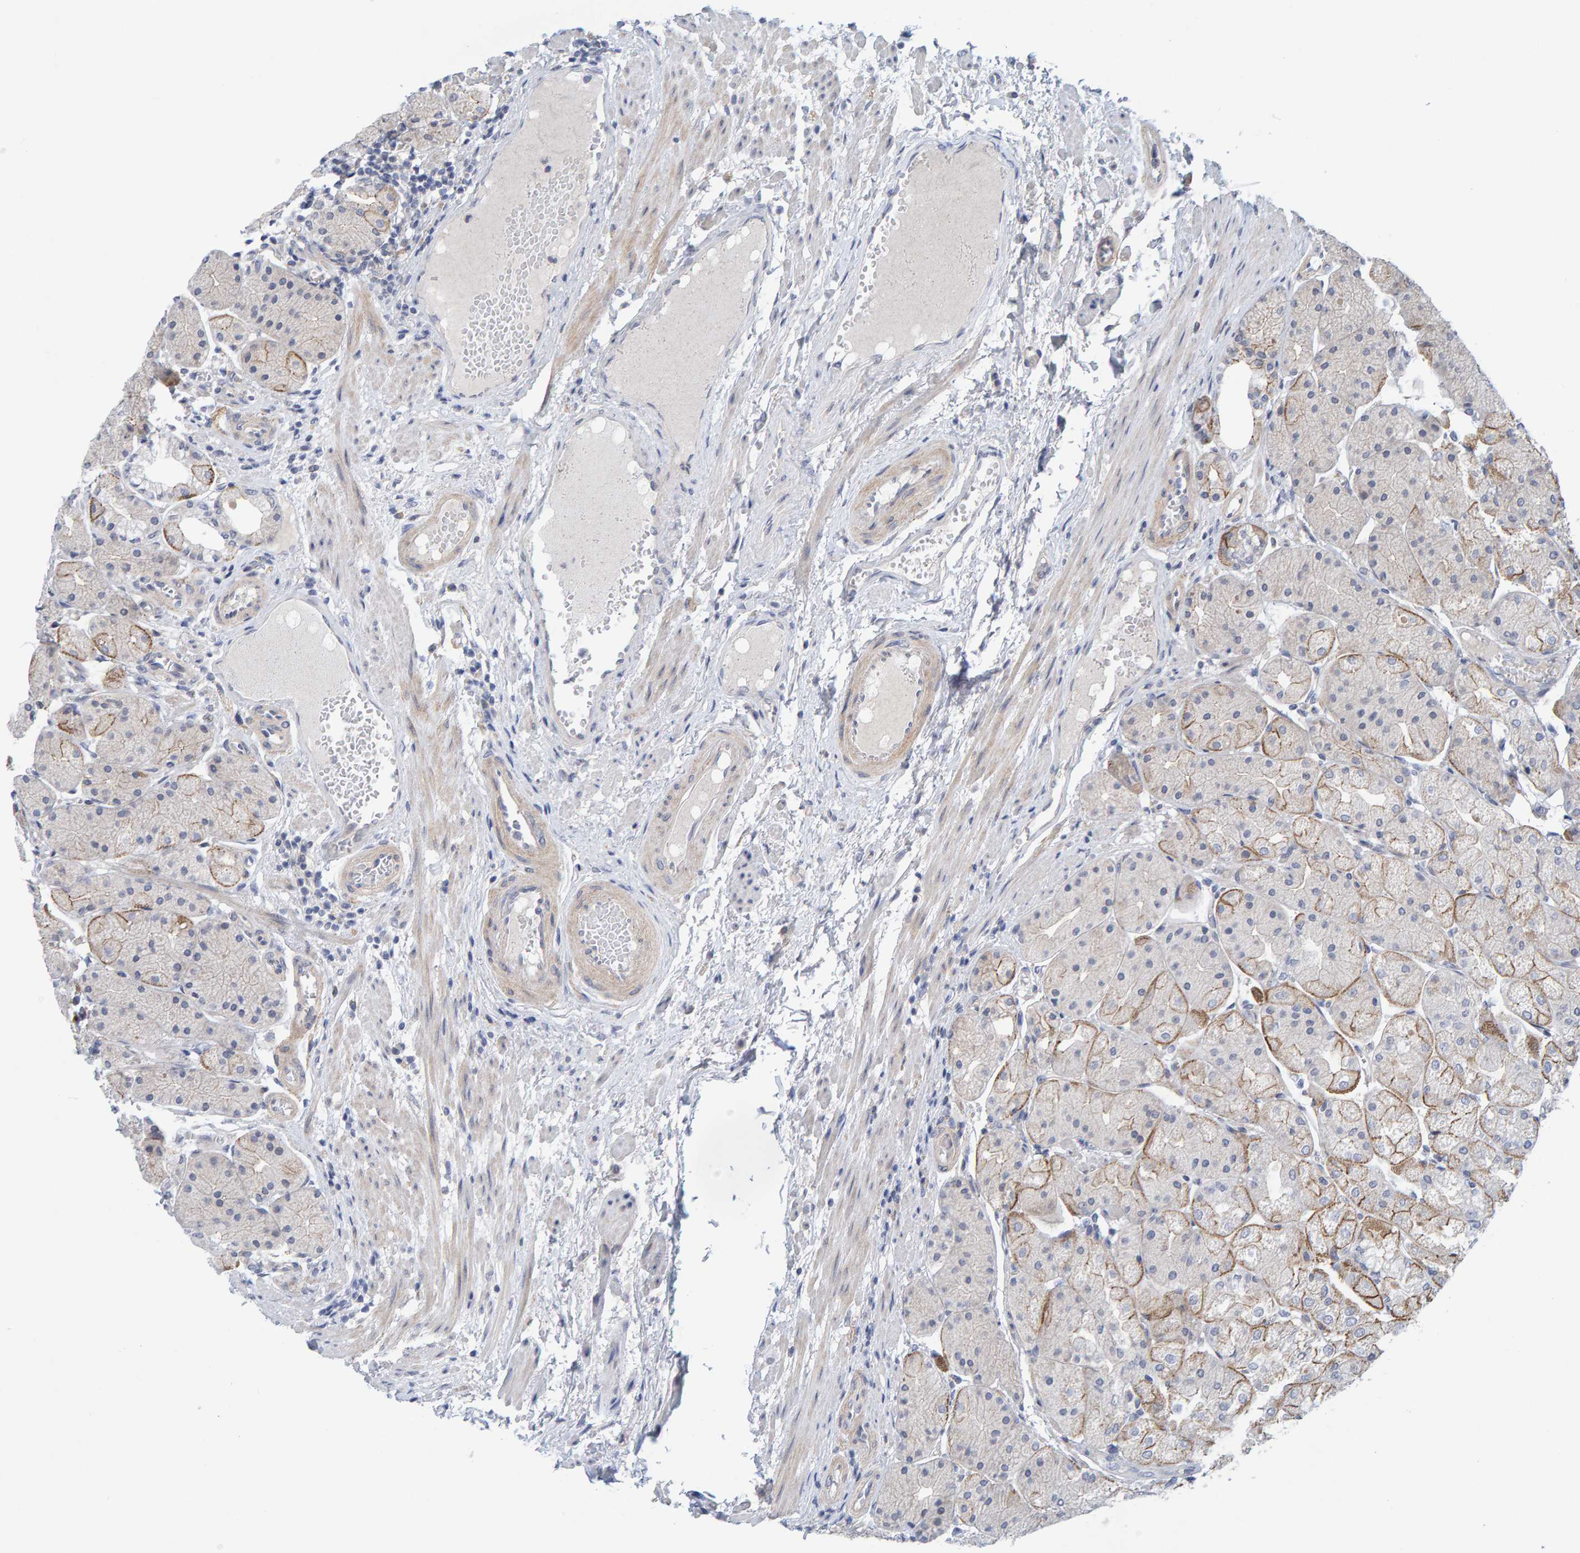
{"staining": {"intensity": "weak", "quantity": "25%-75%", "location": "cytoplasmic/membranous"}, "tissue": "stomach", "cell_type": "Glandular cells", "image_type": "normal", "snomed": [{"axis": "morphology", "description": "Normal tissue, NOS"}, {"axis": "topography", "description": "Stomach, upper"}], "caption": "Immunohistochemistry (DAB (3,3'-diaminobenzidine)) staining of benign stomach exhibits weak cytoplasmic/membranous protein expression in about 25%-75% of glandular cells. (Stains: DAB (3,3'-diaminobenzidine) in brown, nuclei in blue, Microscopy: brightfield microscopy at high magnification).", "gene": "CDH2", "patient": {"sex": "male", "age": 72}}